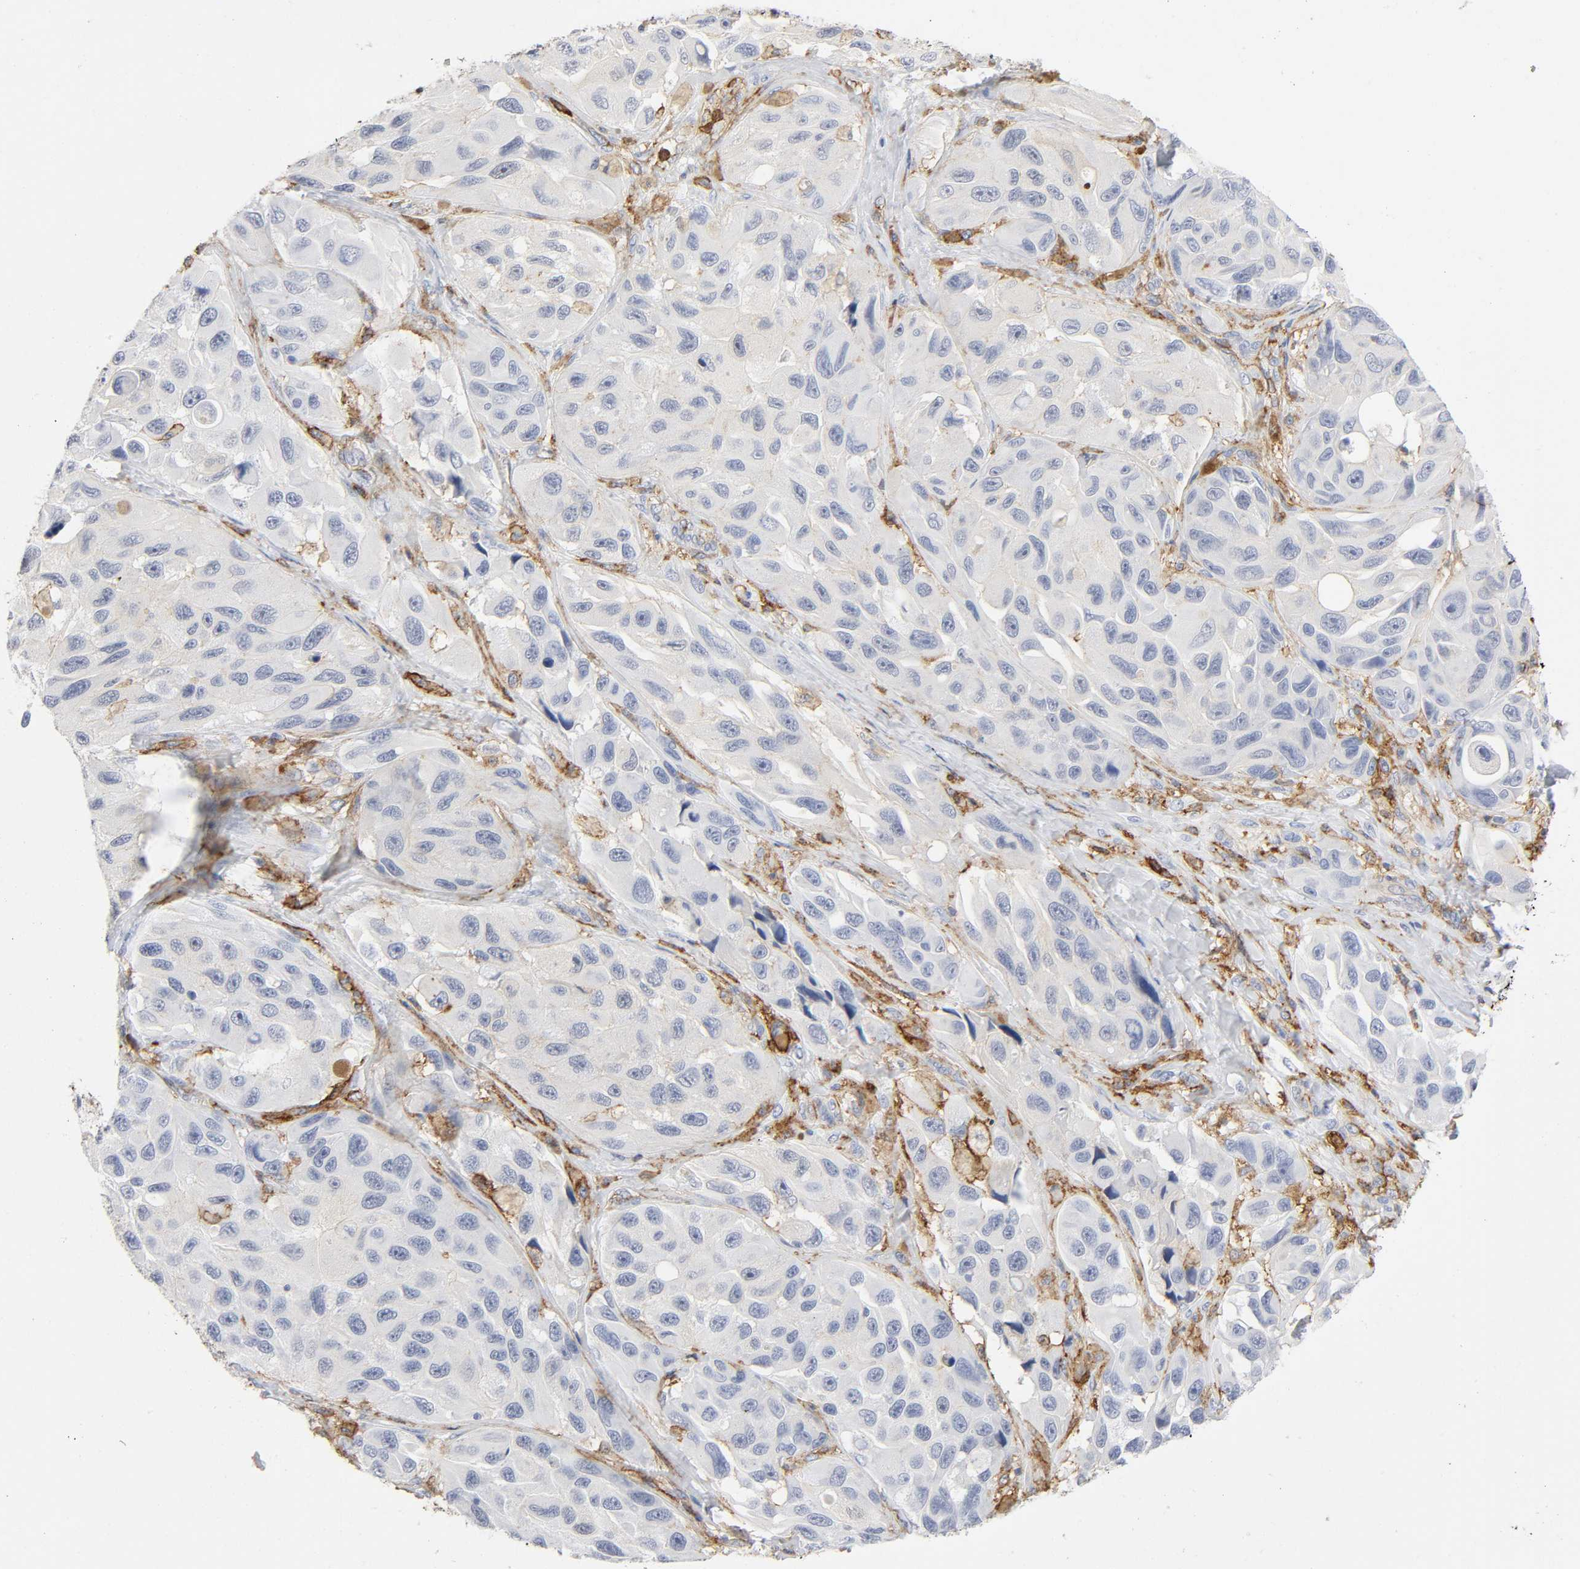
{"staining": {"intensity": "negative", "quantity": "none", "location": "none"}, "tissue": "melanoma", "cell_type": "Tumor cells", "image_type": "cancer", "snomed": [{"axis": "morphology", "description": "Malignant melanoma, NOS"}, {"axis": "topography", "description": "Skin"}], "caption": "This is an immunohistochemistry micrograph of melanoma. There is no positivity in tumor cells.", "gene": "LYN", "patient": {"sex": "female", "age": 73}}